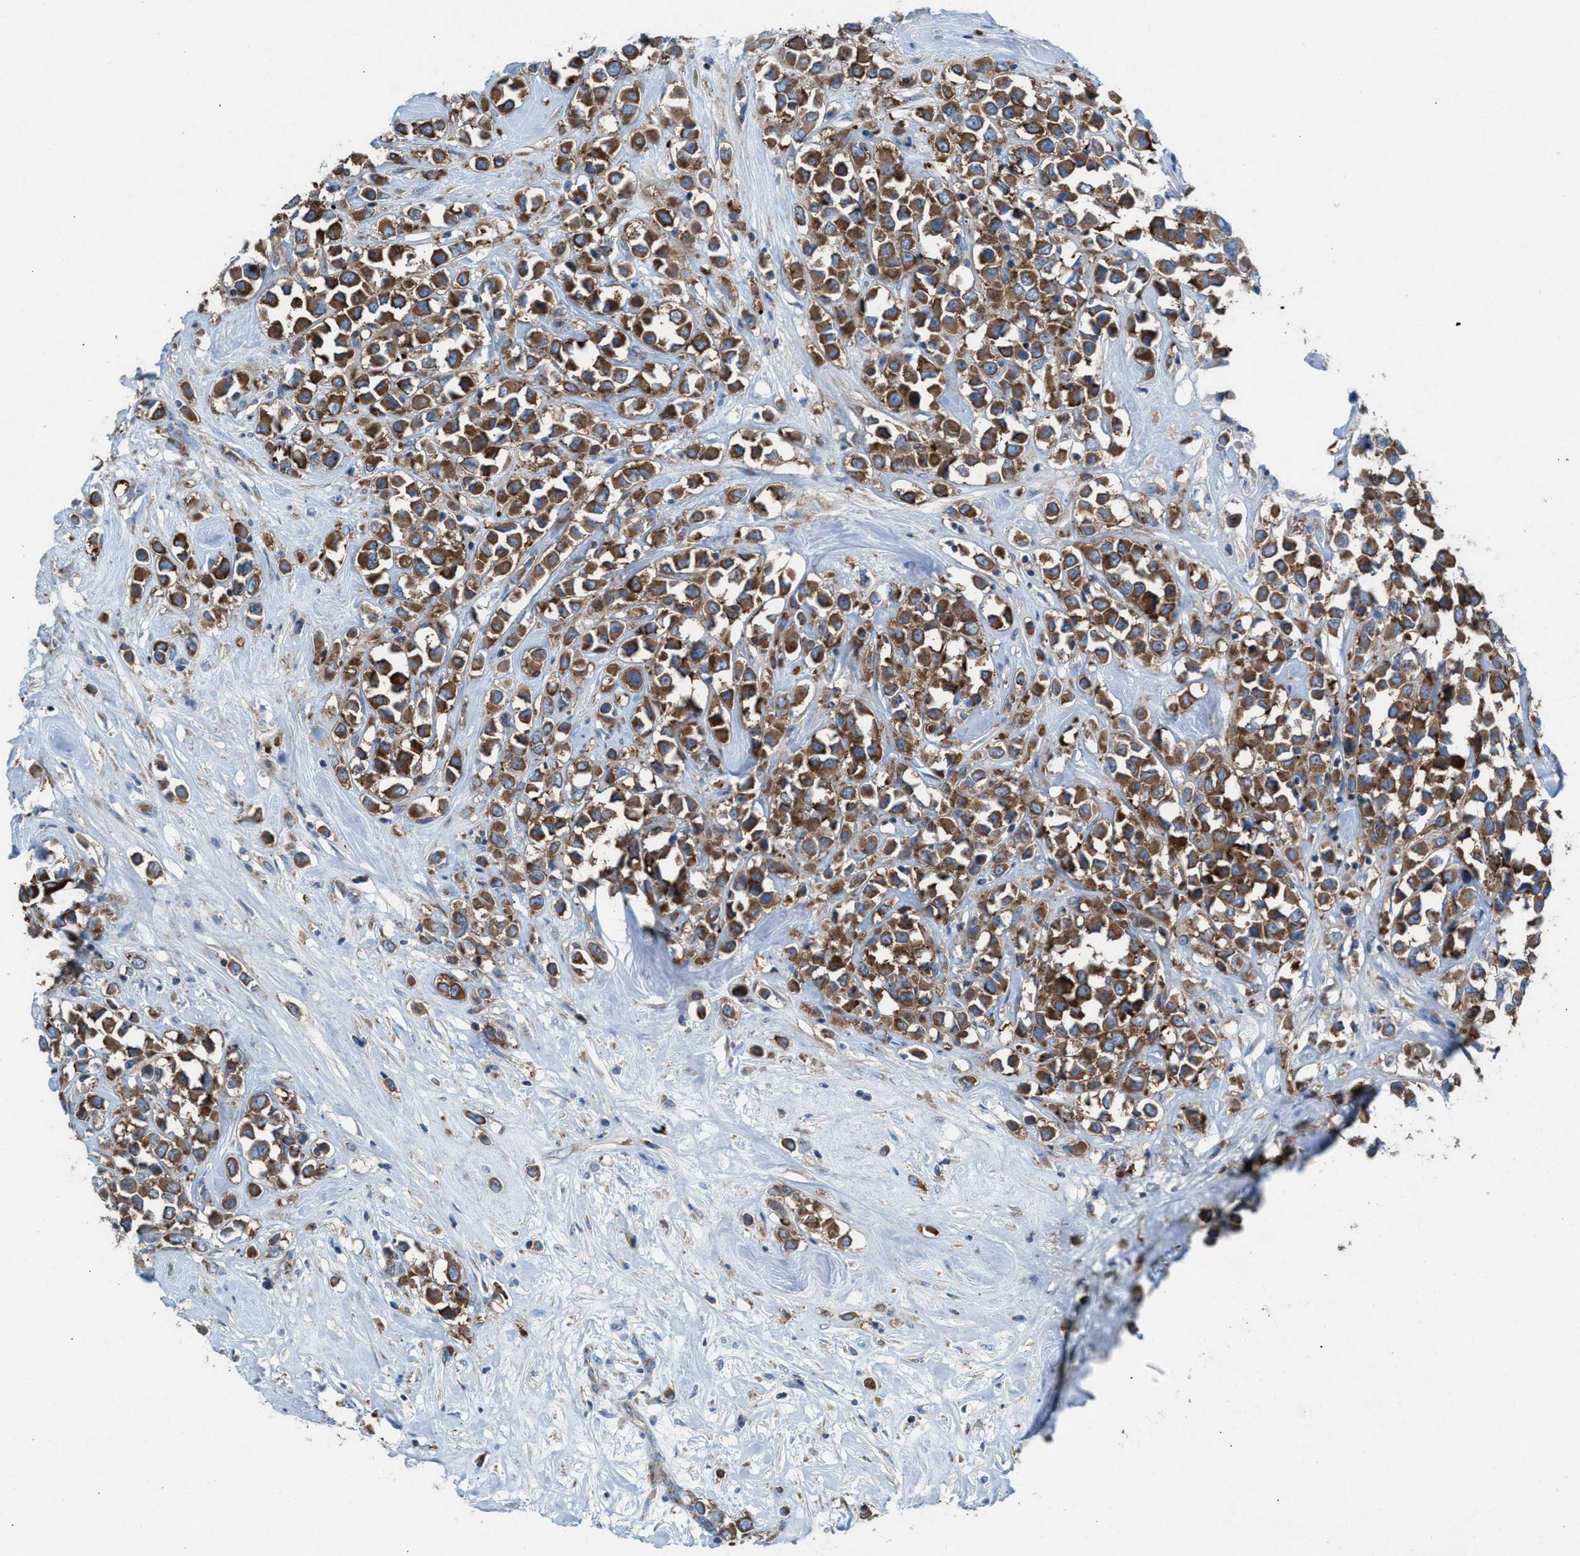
{"staining": {"intensity": "moderate", "quantity": ">75%", "location": "cytoplasmic/membranous"}, "tissue": "breast cancer", "cell_type": "Tumor cells", "image_type": "cancer", "snomed": [{"axis": "morphology", "description": "Duct carcinoma"}, {"axis": "topography", "description": "Breast"}], "caption": "A histopathology image of intraductal carcinoma (breast) stained for a protein demonstrates moderate cytoplasmic/membranous brown staining in tumor cells. The protein of interest is shown in brown color, while the nuclei are stained blue.", "gene": "NYAP1", "patient": {"sex": "female", "age": 61}}